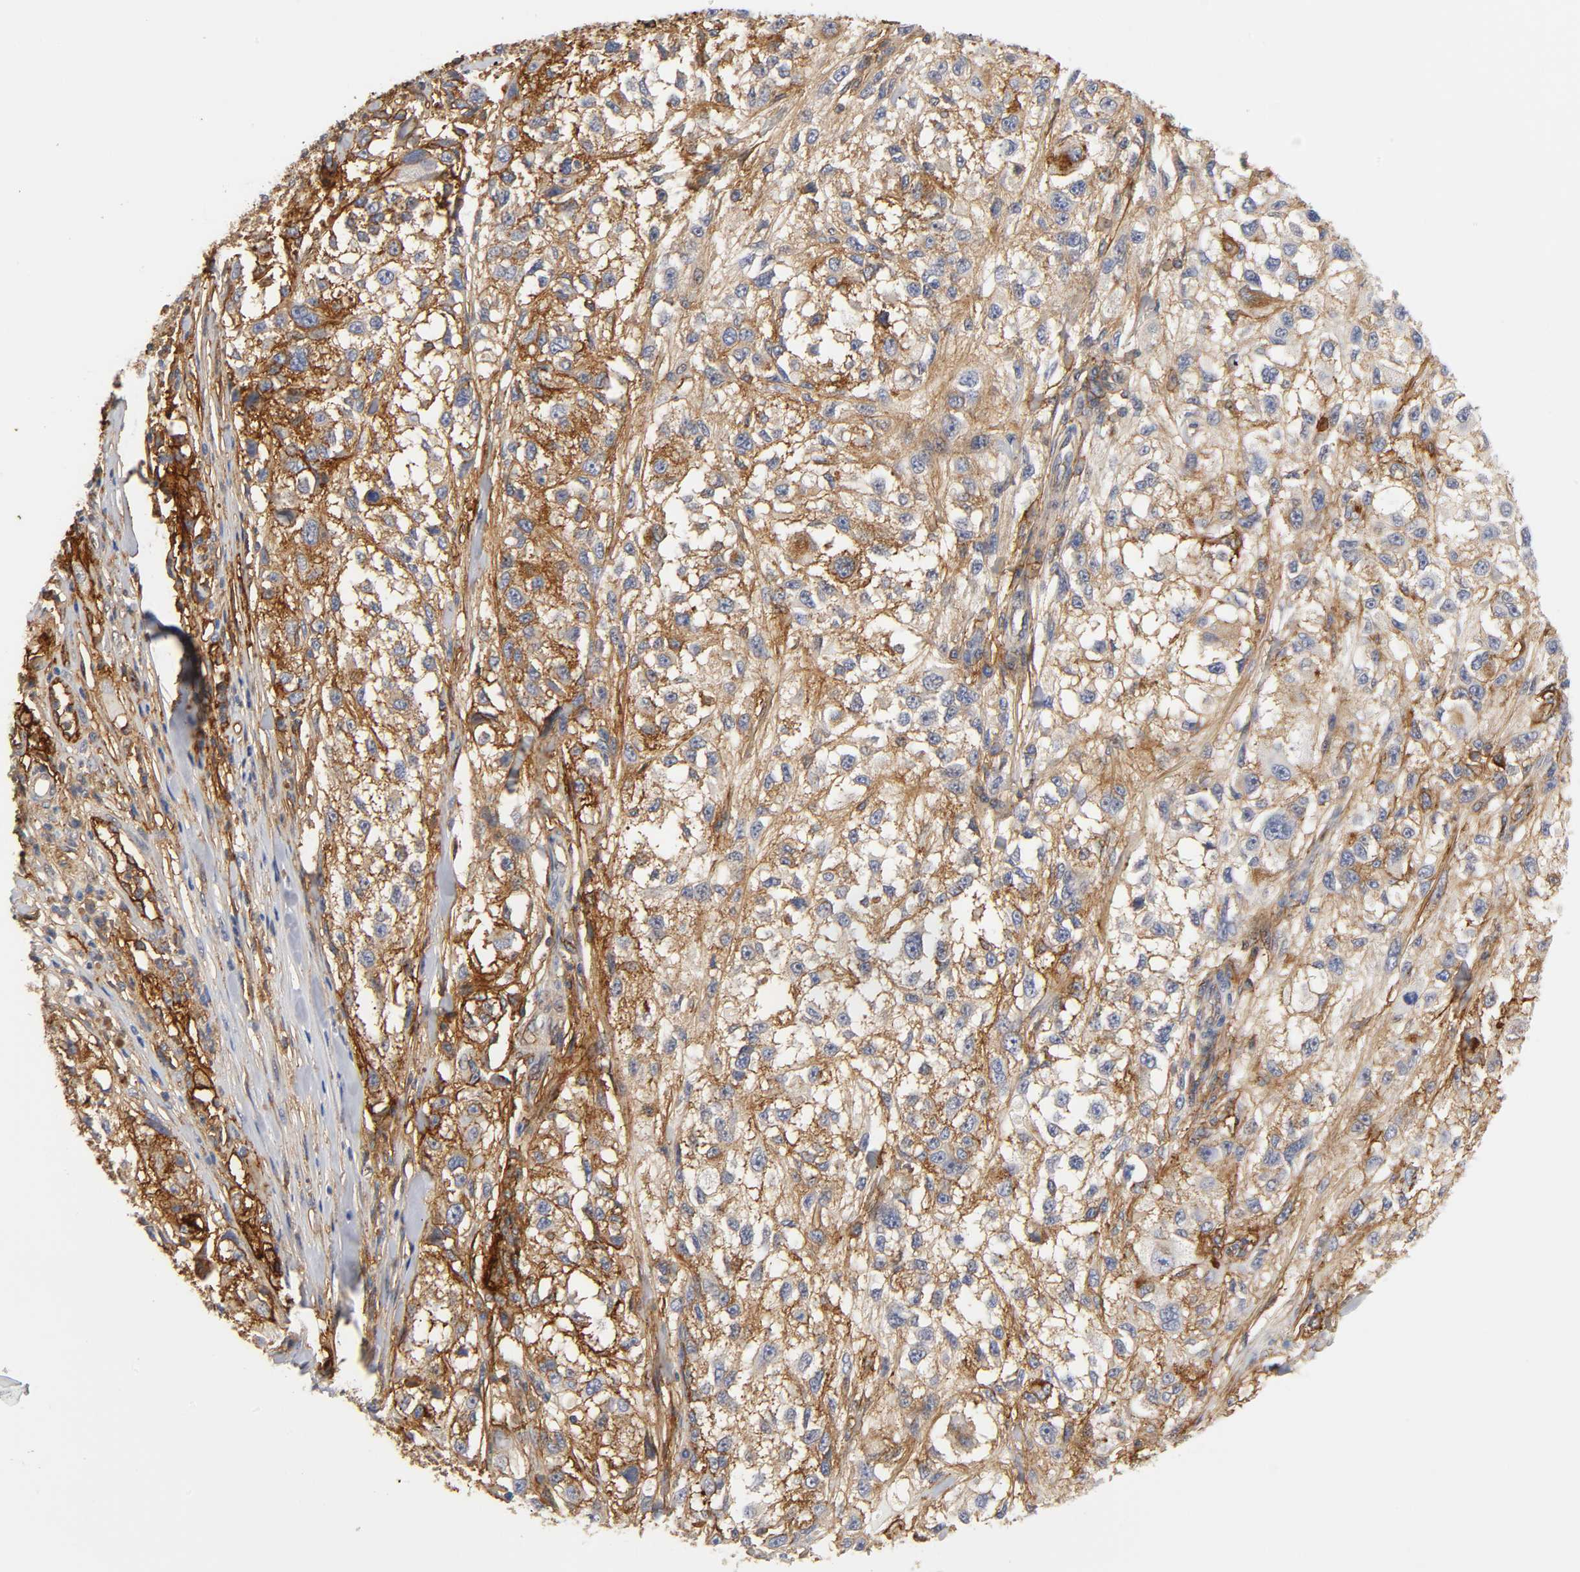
{"staining": {"intensity": "moderate", "quantity": ">75%", "location": "cytoplasmic/membranous"}, "tissue": "melanoma", "cell_type": "Tumor cells", "image_type": "cancer", "snomed": [{"axis": "morphology", "description": "Necrosis, NOS"}, {"axis": "morphology", "description": "Malignant melanoma, NOS"}, {"axis": "topography", "description": "Skin"}], "caption": "High-power microscopy captured an IHC micrograph of melanoma, revealing moderate cytoplasmic/membranous staining in approximately >75% of tumor cells.", "gene": "ICAM1", "patient": {"sex": "female", "age": 87}}